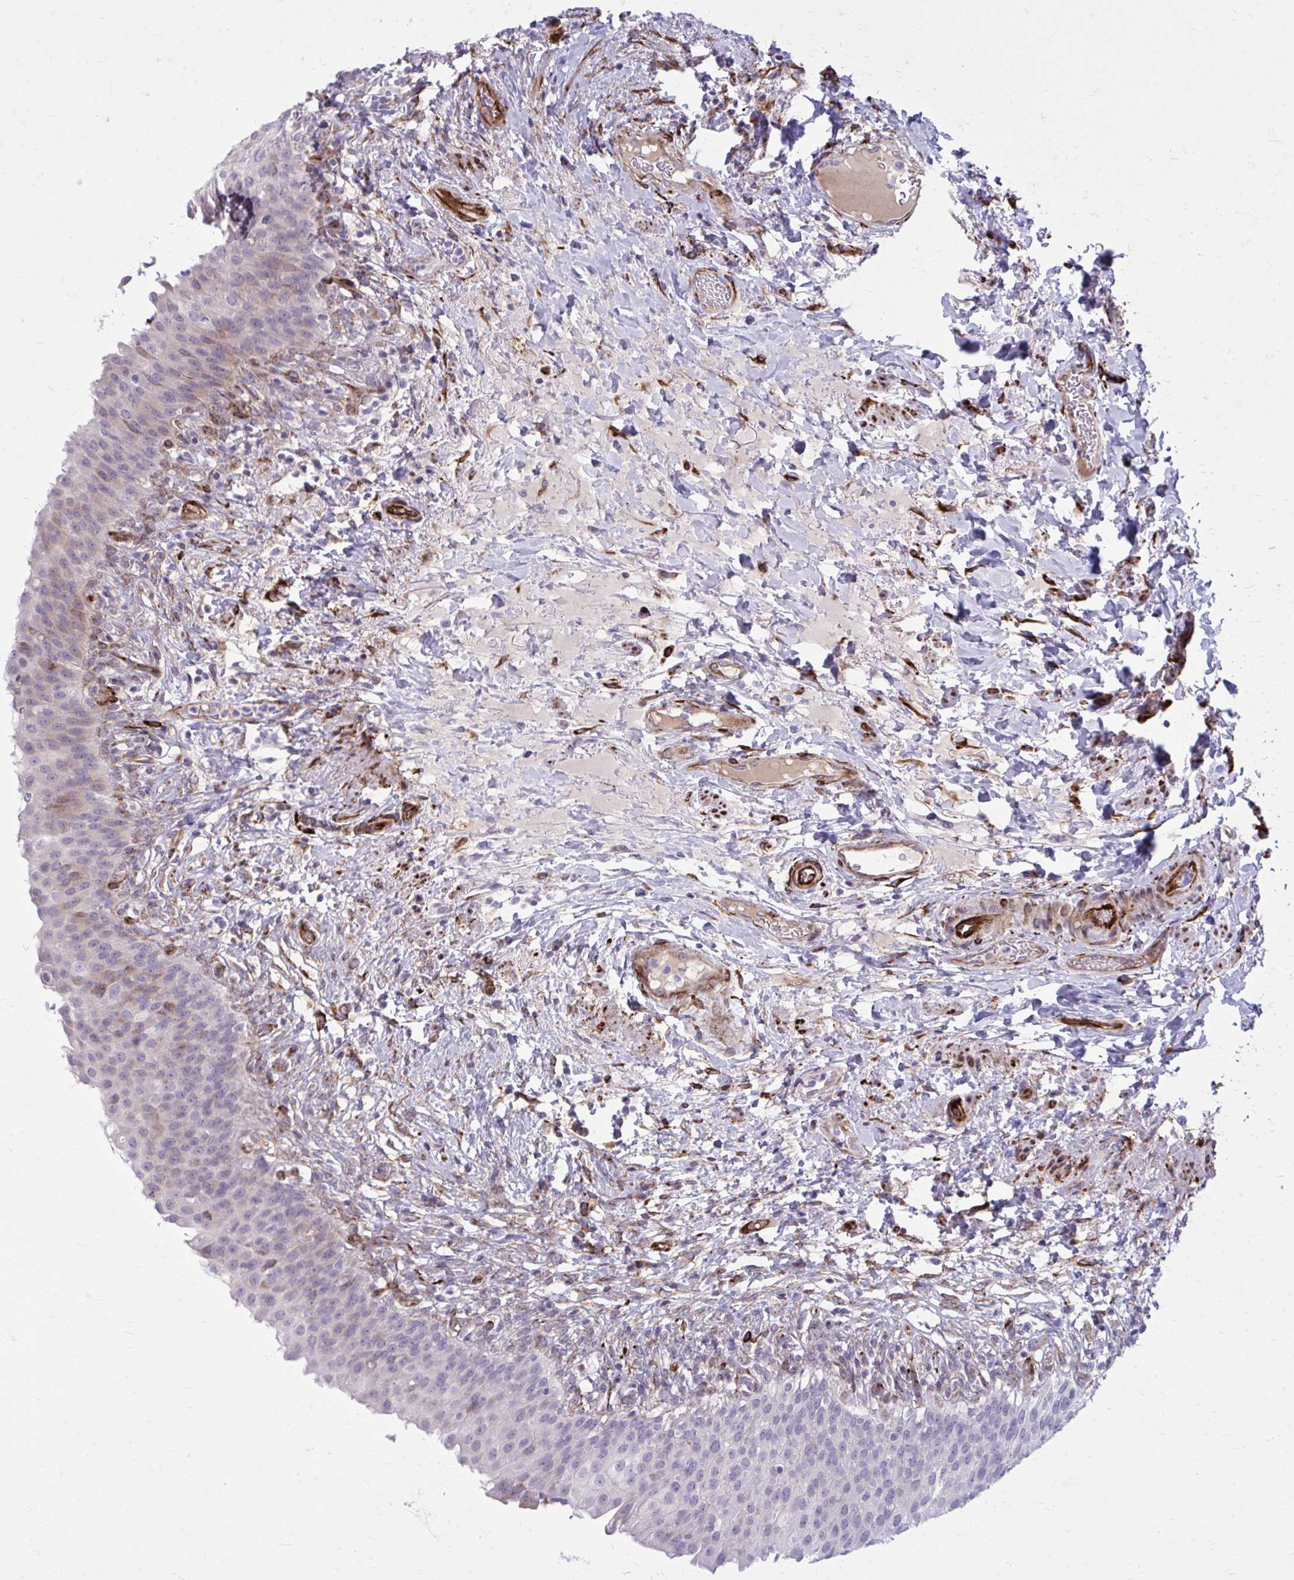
{"staining": {"intensity": "negative", "quantity": "none", "location": "none"}, "tissue": "urinary bladder", "cell_type": "Urothelial cells", "image_type": "normal", "snomed": [{"axis": "morphology", "description": "Normal tissue, NOS"}, {"axis": "topography", "description": "Urinary bladder"}, {"axis": "topography", "description": "Peripheral nerve tissue"}], "caption": "Protein analysis of normal urinary bladder demonstrates no significant expression in urothelial cells.", "gene": "BEND5", "patient": {"sex": "female", "age": 60}}